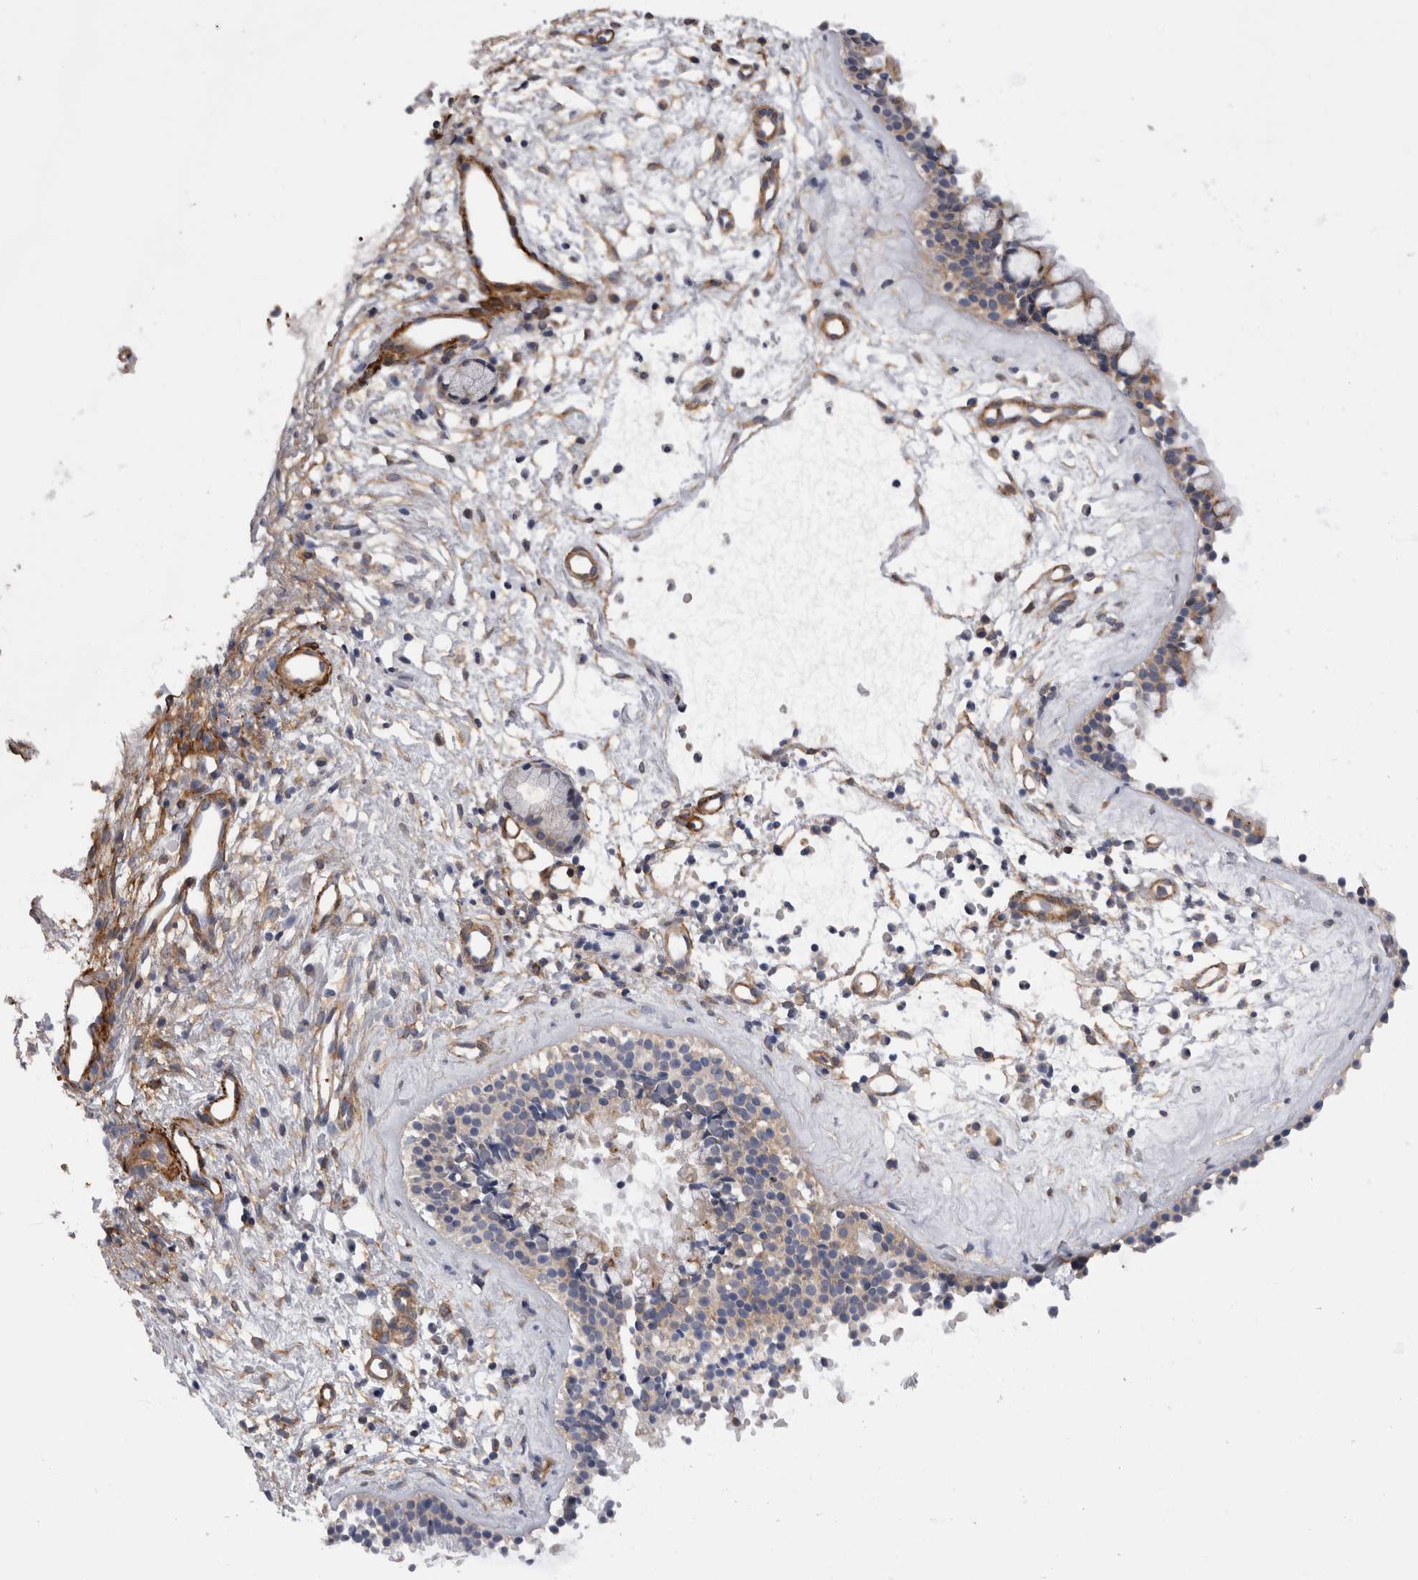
{"staining": {"intensity": "weak", "quantity": "25%-75%", "location": "cytoplasmic/membranous"}, "tissue": "nasopharynx", "cell_type": "Respiratory epithelial cells", "image_type": "normal", "snomed": [{"axis": "morphology", "description": "Normal tissue, NOS"}, {"axis": "topography", "description": "Nasopharynx"}], "caption": "Immunohistochemical staining of unremarkable human nasopharynx displays weak cytoplasmic/membranous protein positivity in about 25%-75% of respiratory epithelial cells. The staining was performed using DAB (3,3'-diaminobenzidine) to visualize the protein expression in brown, while the nuclei were stained in blue with hematoxylin (Magnification: 20x).", "gene": "EPRS1", "patient": {"sex": "female", "age": 42}}